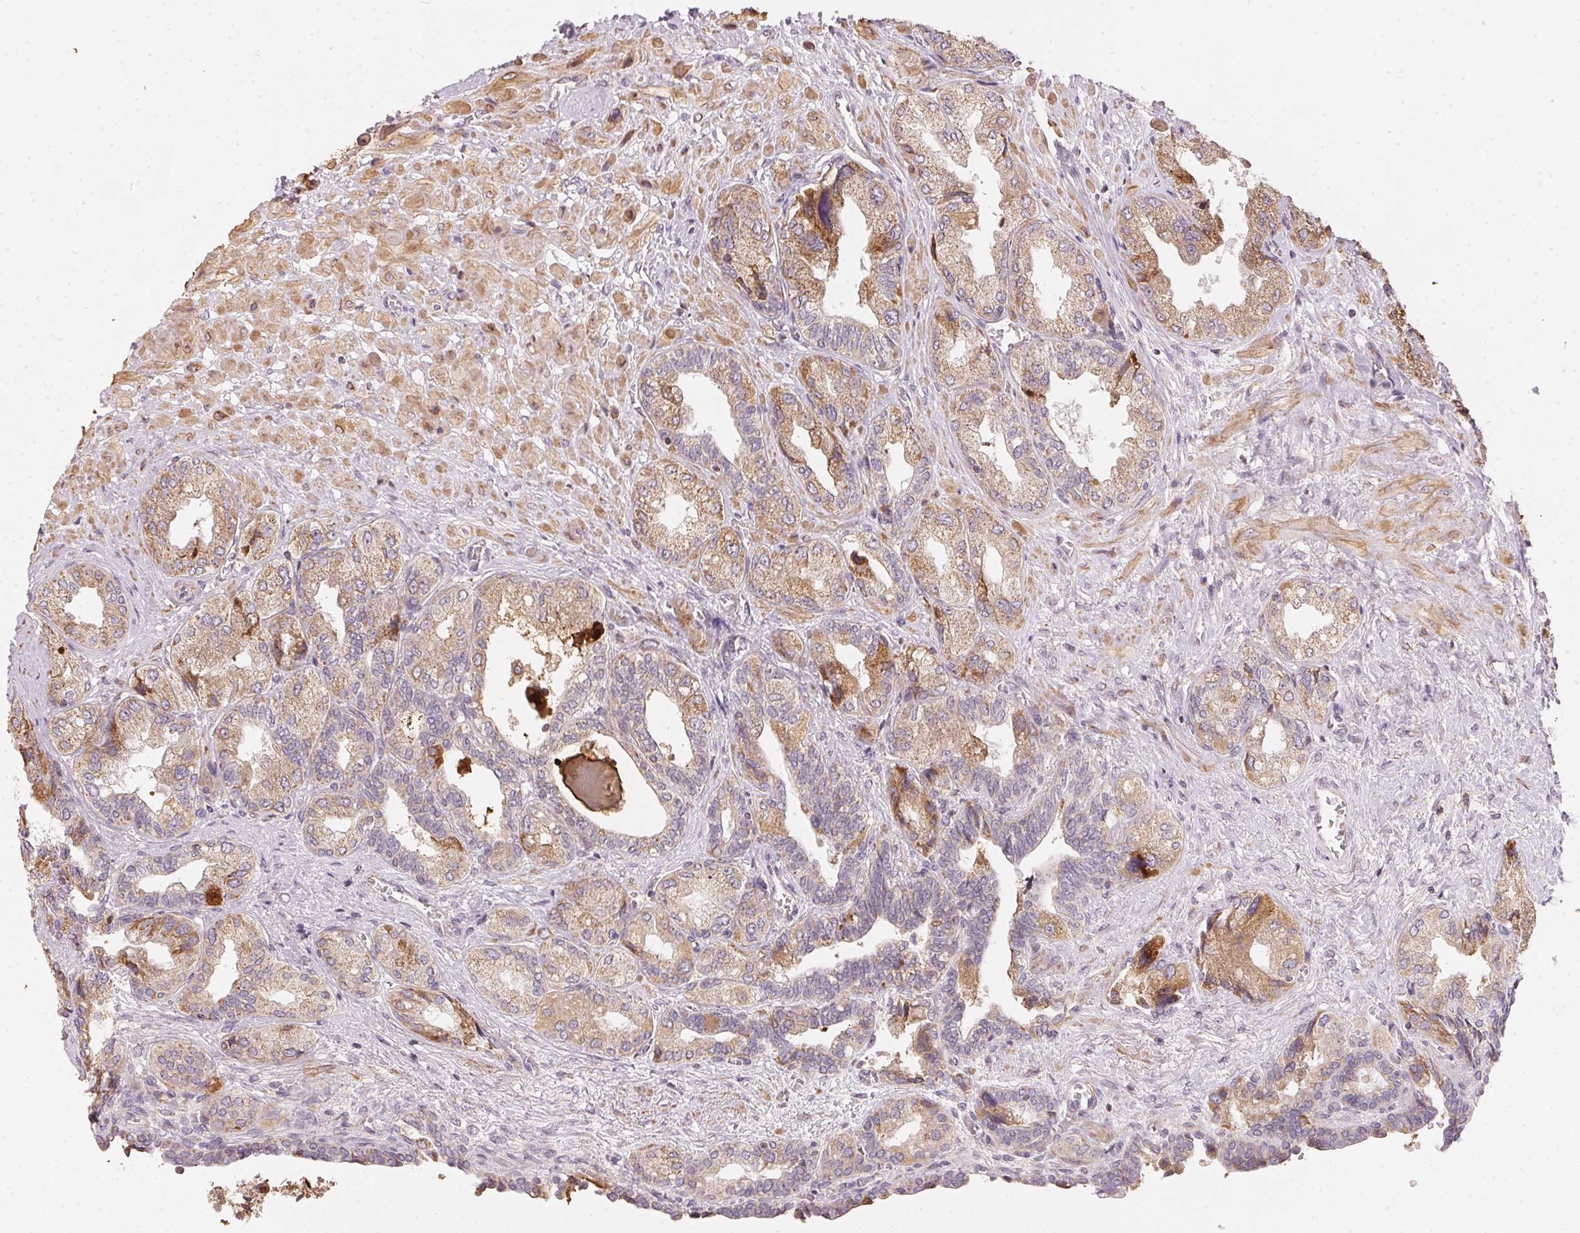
{"staining": {"intensity": "moderate", "quantity": ">75%", "location": "cytoplasmic/membranous"}, "tissue": "seminal vesicle", "cell_type": "Glandular cells", "image_type": "normal", "snomed": [{"axis": "morphology", "description": "Normal tissue, NOS"}, {"axis": "topography", "description": "Seminal veicle"}], "caption": "Immunohistochemical staining of normal human seminal vesicle reveals moderate cytoplasmic/membranous protein positivity in approximately >75% of glandular cells. Immunohistochemistry stains the protein in brown and the nuclei are stained blue.", "gene": "VWA5B2", "patient": {"sex": "male", "age": 68}}